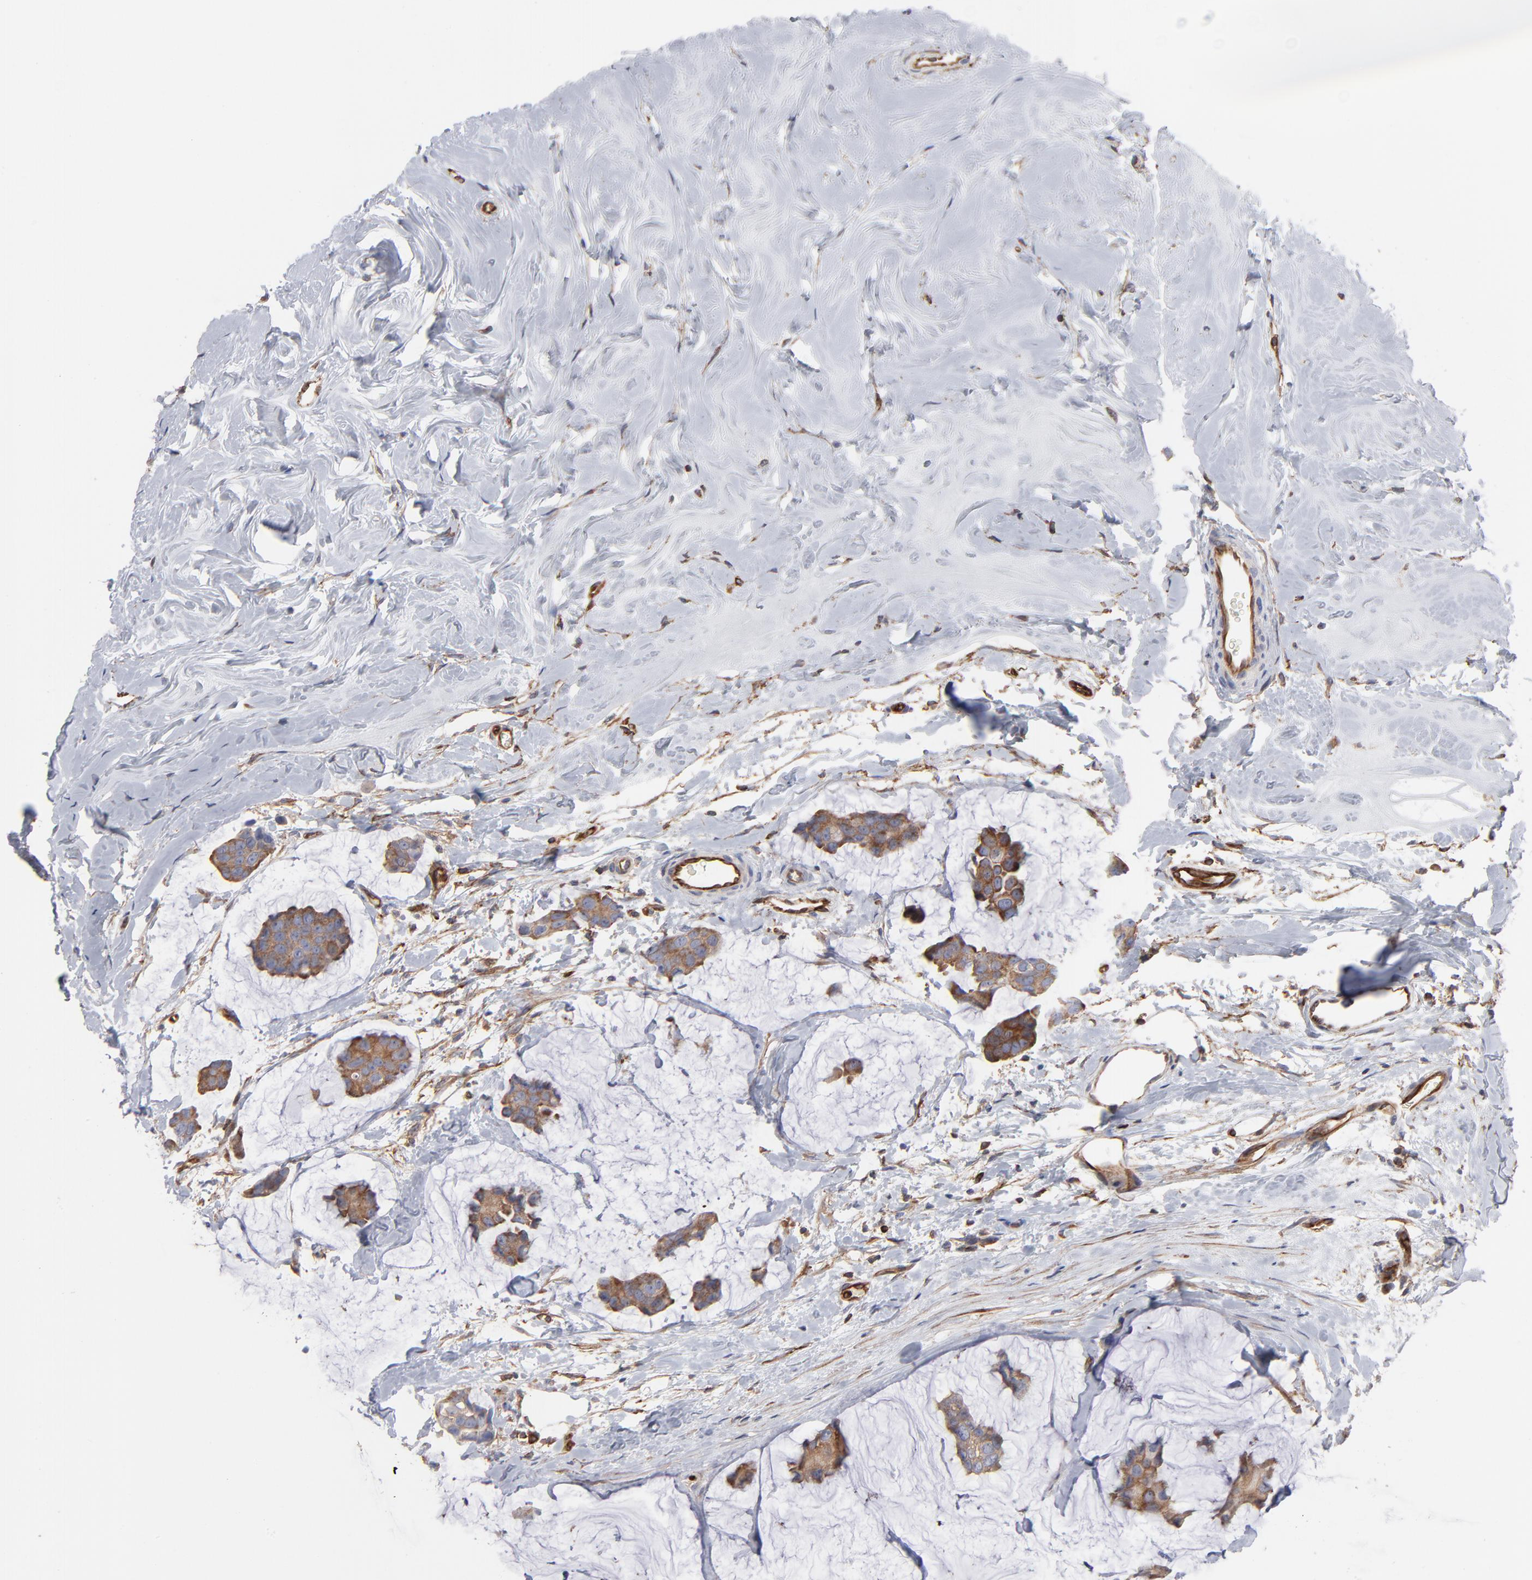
{"staining": {"intensity": "strong", "quantity": ">75%", "location": "cytoplasmic/membranous"}, "tissue": "breast cancer", "cell_type": "Tumor cells", "image_type": "cancer", "snomed": [{"axis": "morphology", "description": "Normal tissue, NOS"}, {"axis": "morphology", "description": "Duct carcinoma"}, {"axis": "topography", "description": "Breast"}], "caption": "Protein expression analysis of human breast cancer reveals strong cytoplasmic/membranous staining in approximately >75% of tumor cells.", "gene": "PXN", "patient": {"sex": "female", "age": 50}}